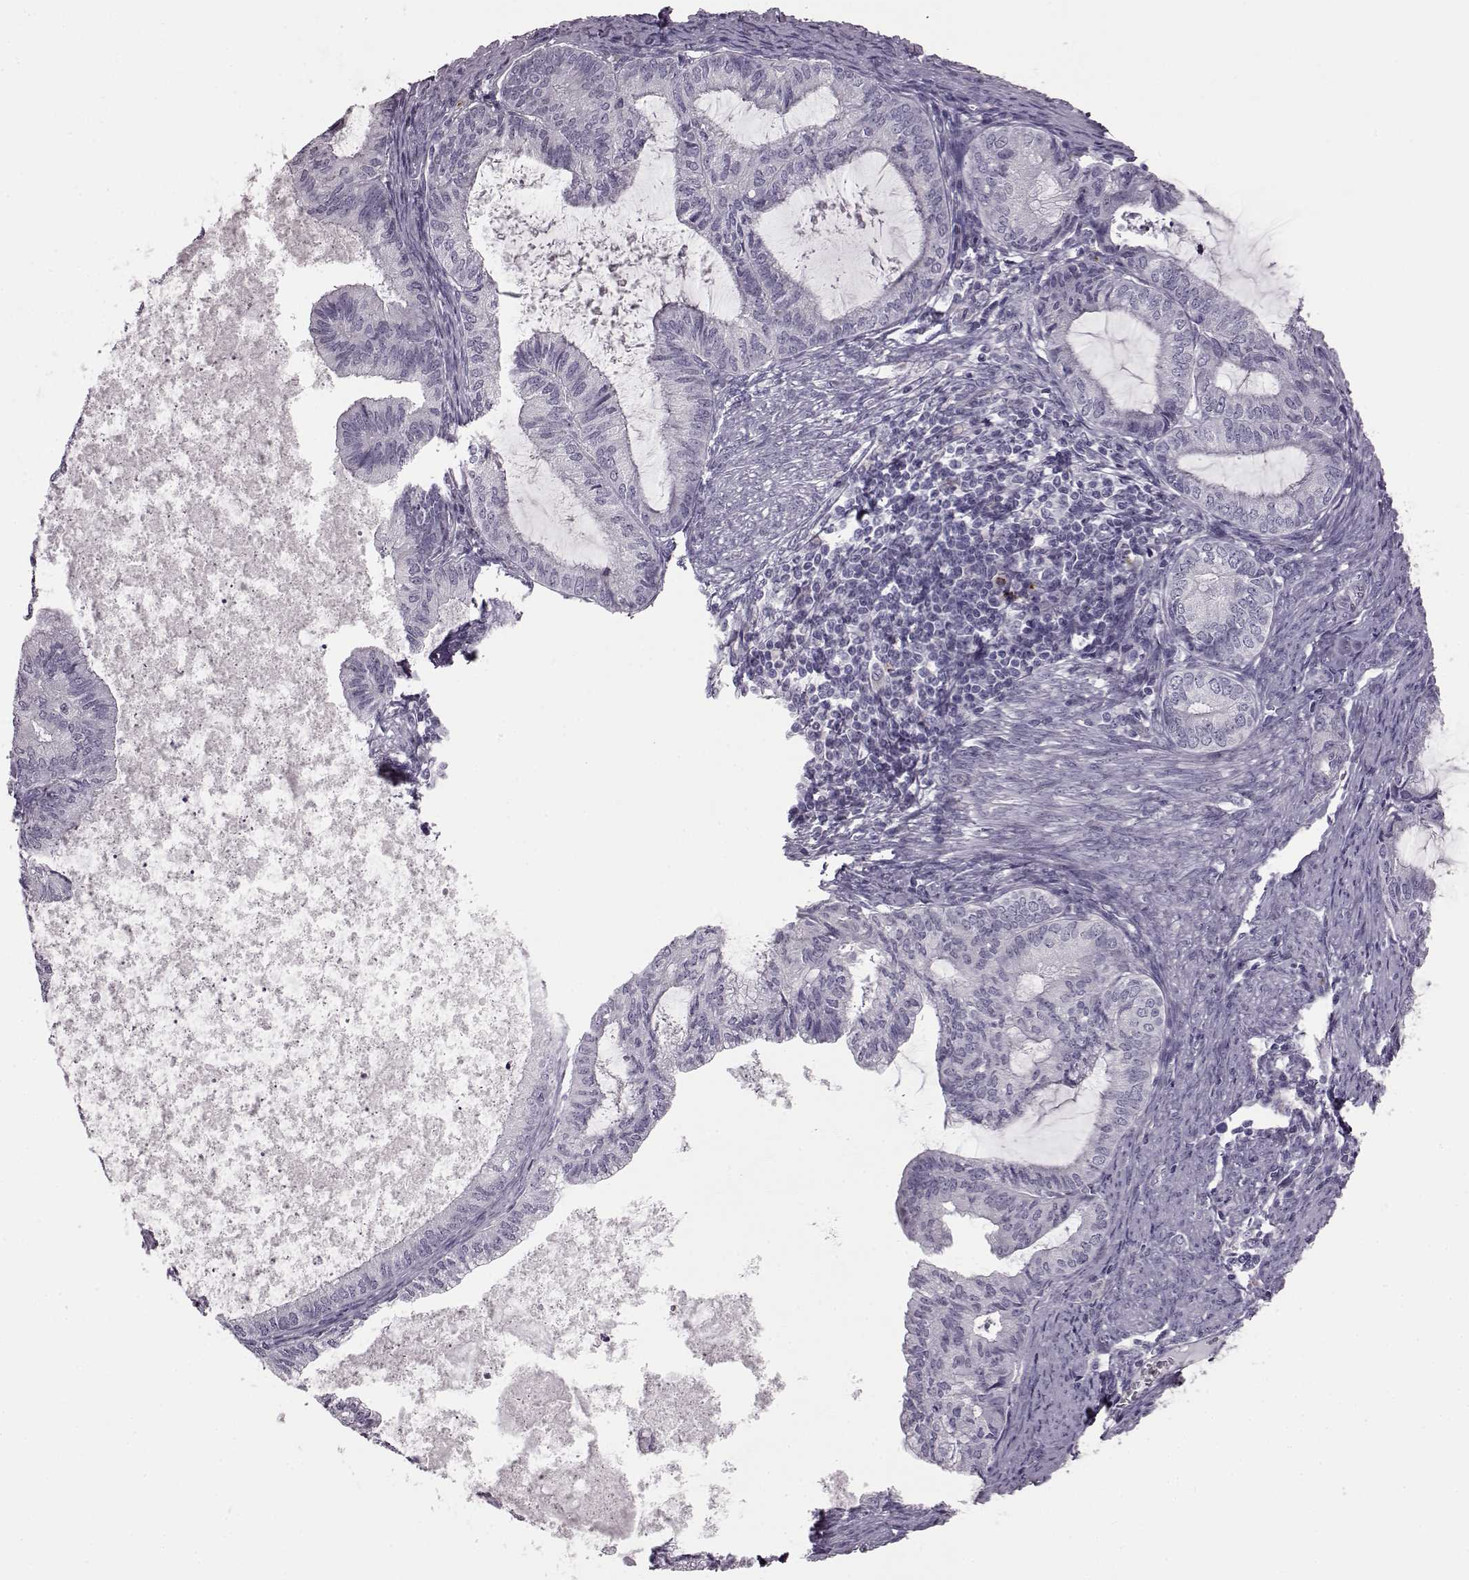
{"staining": {"intensity": "negative", "quantity": "none", "location": "none"}, "tissue": "endometrial cancer", "cell_type": "Tumor cells", "image_type": "cancer", "snomed": [{"axis": "morphology", "description": "Adenocarcinoma, NOS"}, {"axis": "topography", "description": "Endometrium"}], "caption": "Micrograph shows no significant protein expression in tumor cells of endometrial cancer.", "gene": "SNTG1", "patient": {"sex": "female", "age": 86}}